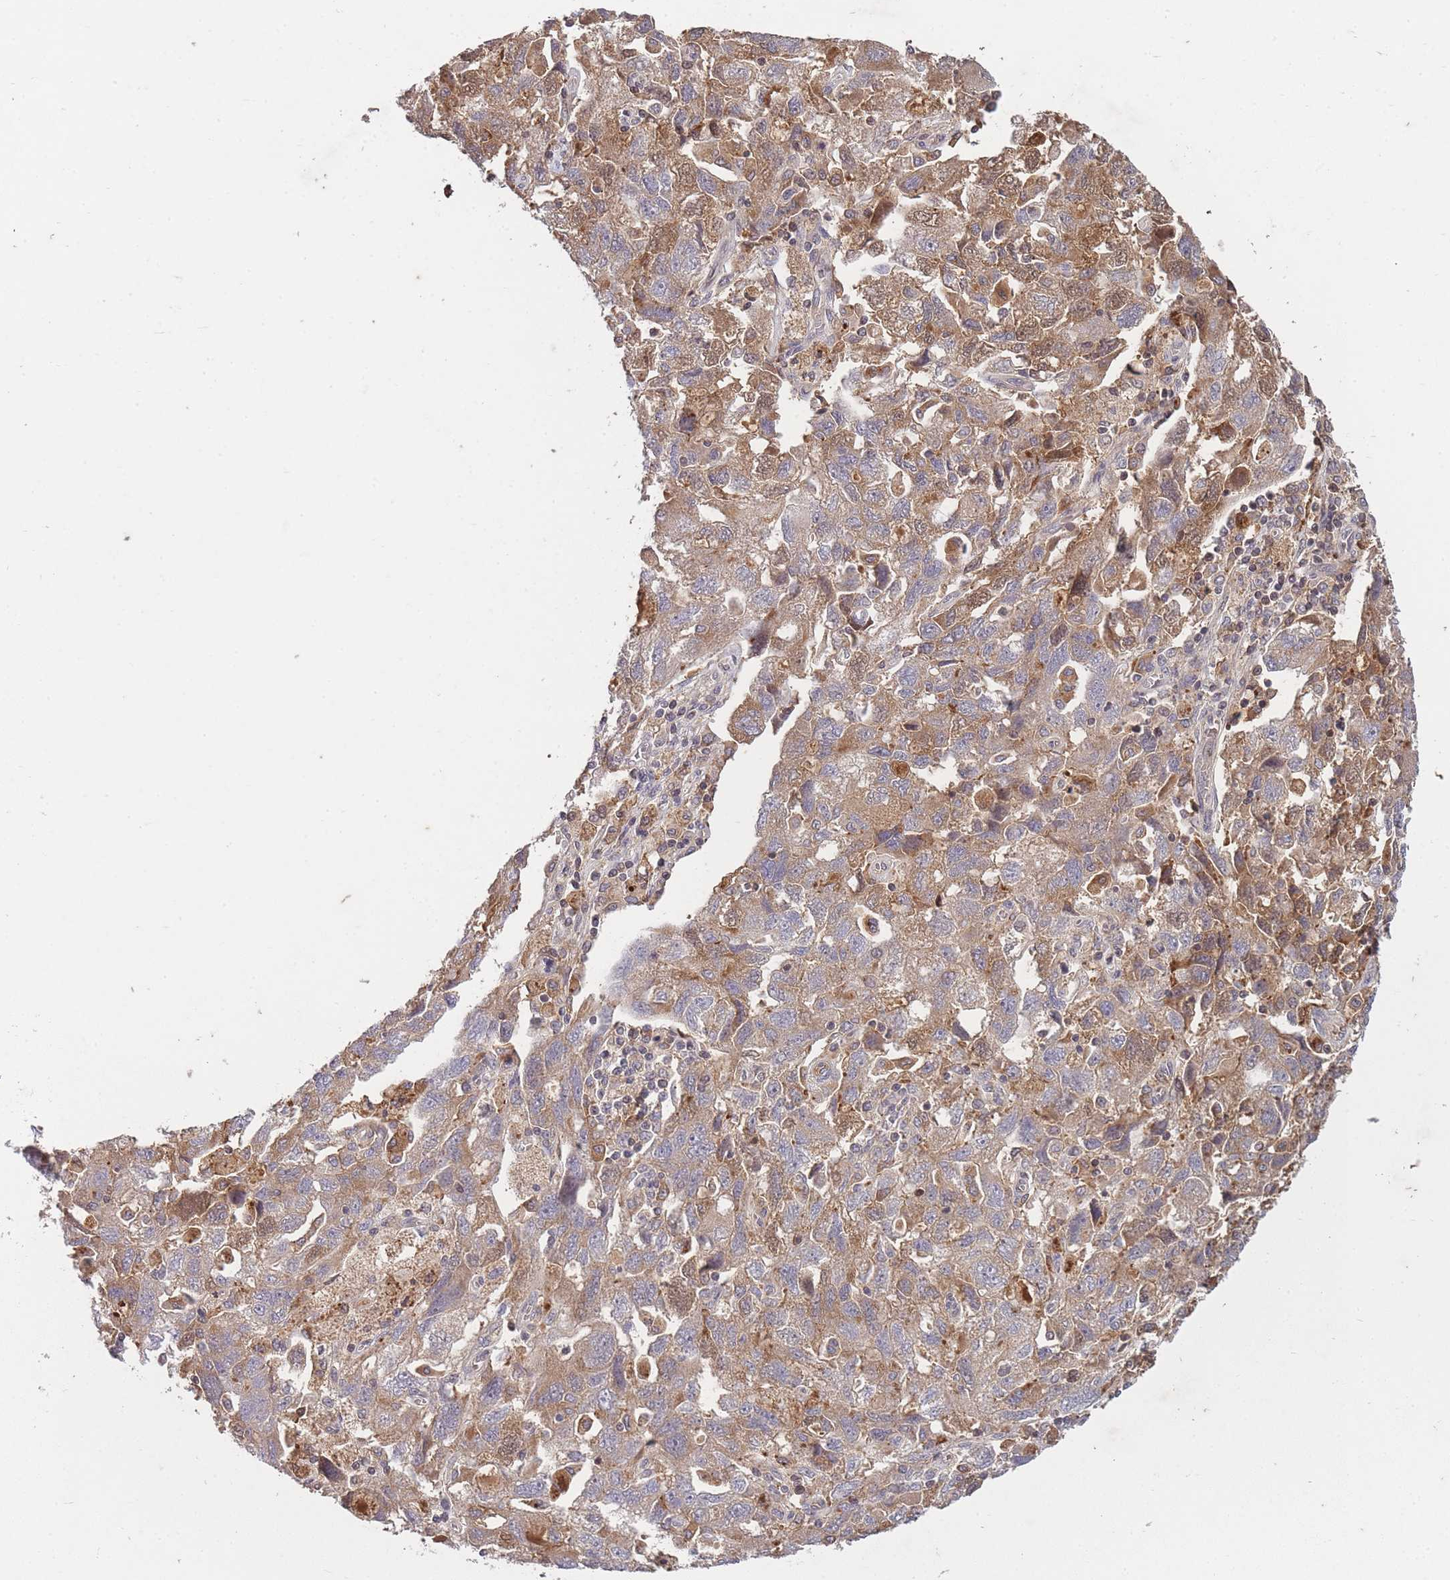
{"staining": {"intensity": "moderate", "quantity": ">75%", "location": "cytoplasmic/membranous"}, "tissue": "ovarian cancer", "cell_type": "Tumor cells", "image_type": "cancer", "snomed": [{"axis": "morphology", "description": "Carcinoma, NOS"}, {"axis": "morphology", "description": "Cystadenocarcinoma, serous, NOS"}, {"axis": "topography", "description": "Ovary"}], "caption": "Ovarian carcinoma tissue exhibits moderate cytoplasmic/membranous staining in about >75% of tumor cells", "gene": "RALGDS", "patient": {"sex": "female", "age": 69}}